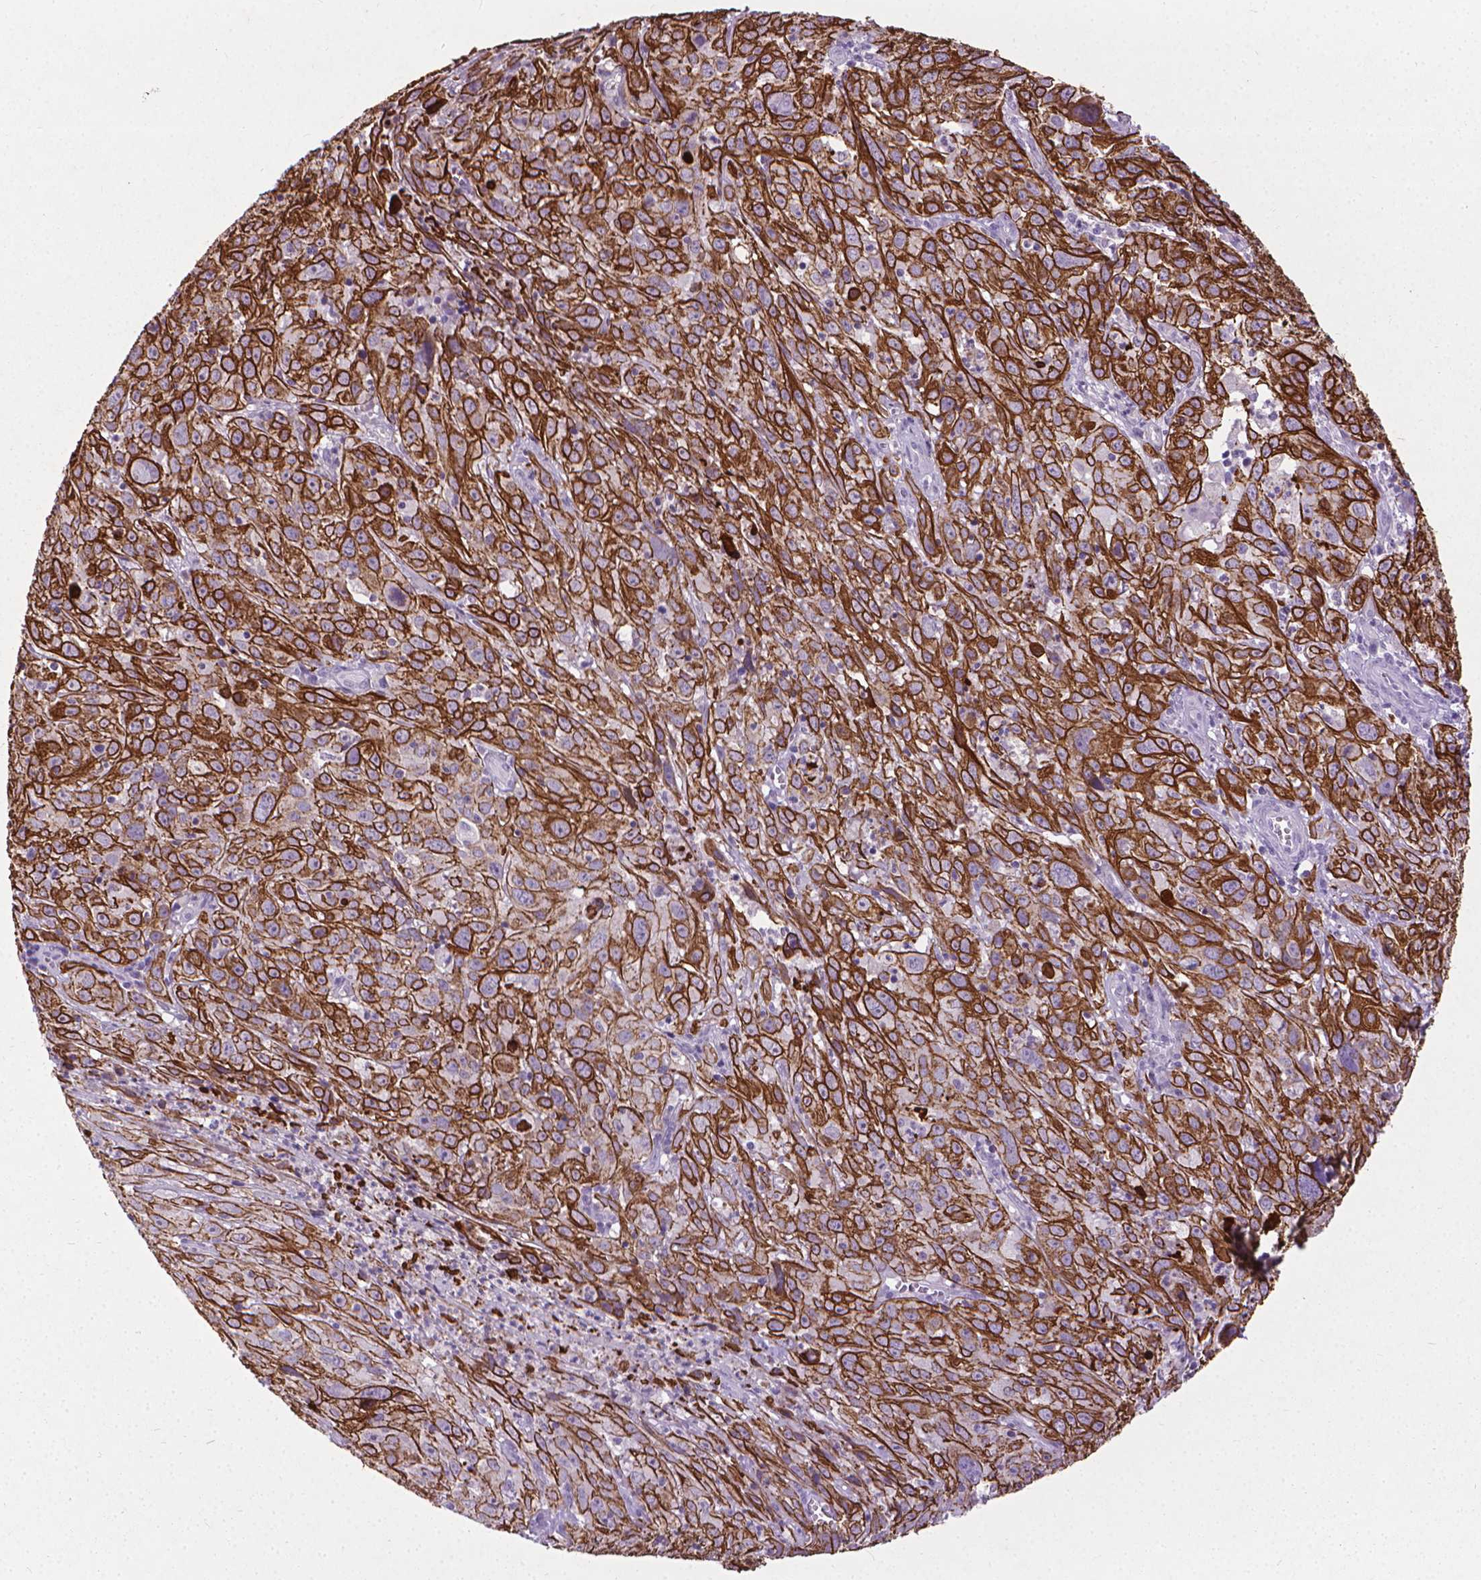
{"staining": {"intensity": "strong", "quantity": ">75%", "location": "cytoplasmic/membranous"}, "tissue": "cervical cancer", "cell_type": "Tumor cells", "image_type": "cancer", "snomed": [{"axis": "morphology", "description": "Squamous cell carcinoma, NOS"}, {"axis": "topography", "description": "Cervix"}], "caption": "This micrograph shows squamous cell carcinoma (cervical) stained with immunohistochemistry (IHC) to label a protein in brown. The cytoplasmic/membranous of tumor cells show strong positivity for the protein. Nuclei are counter-stained blue.", "gene": "KRT5", "patient": {"sex": "female", "age": 32}}